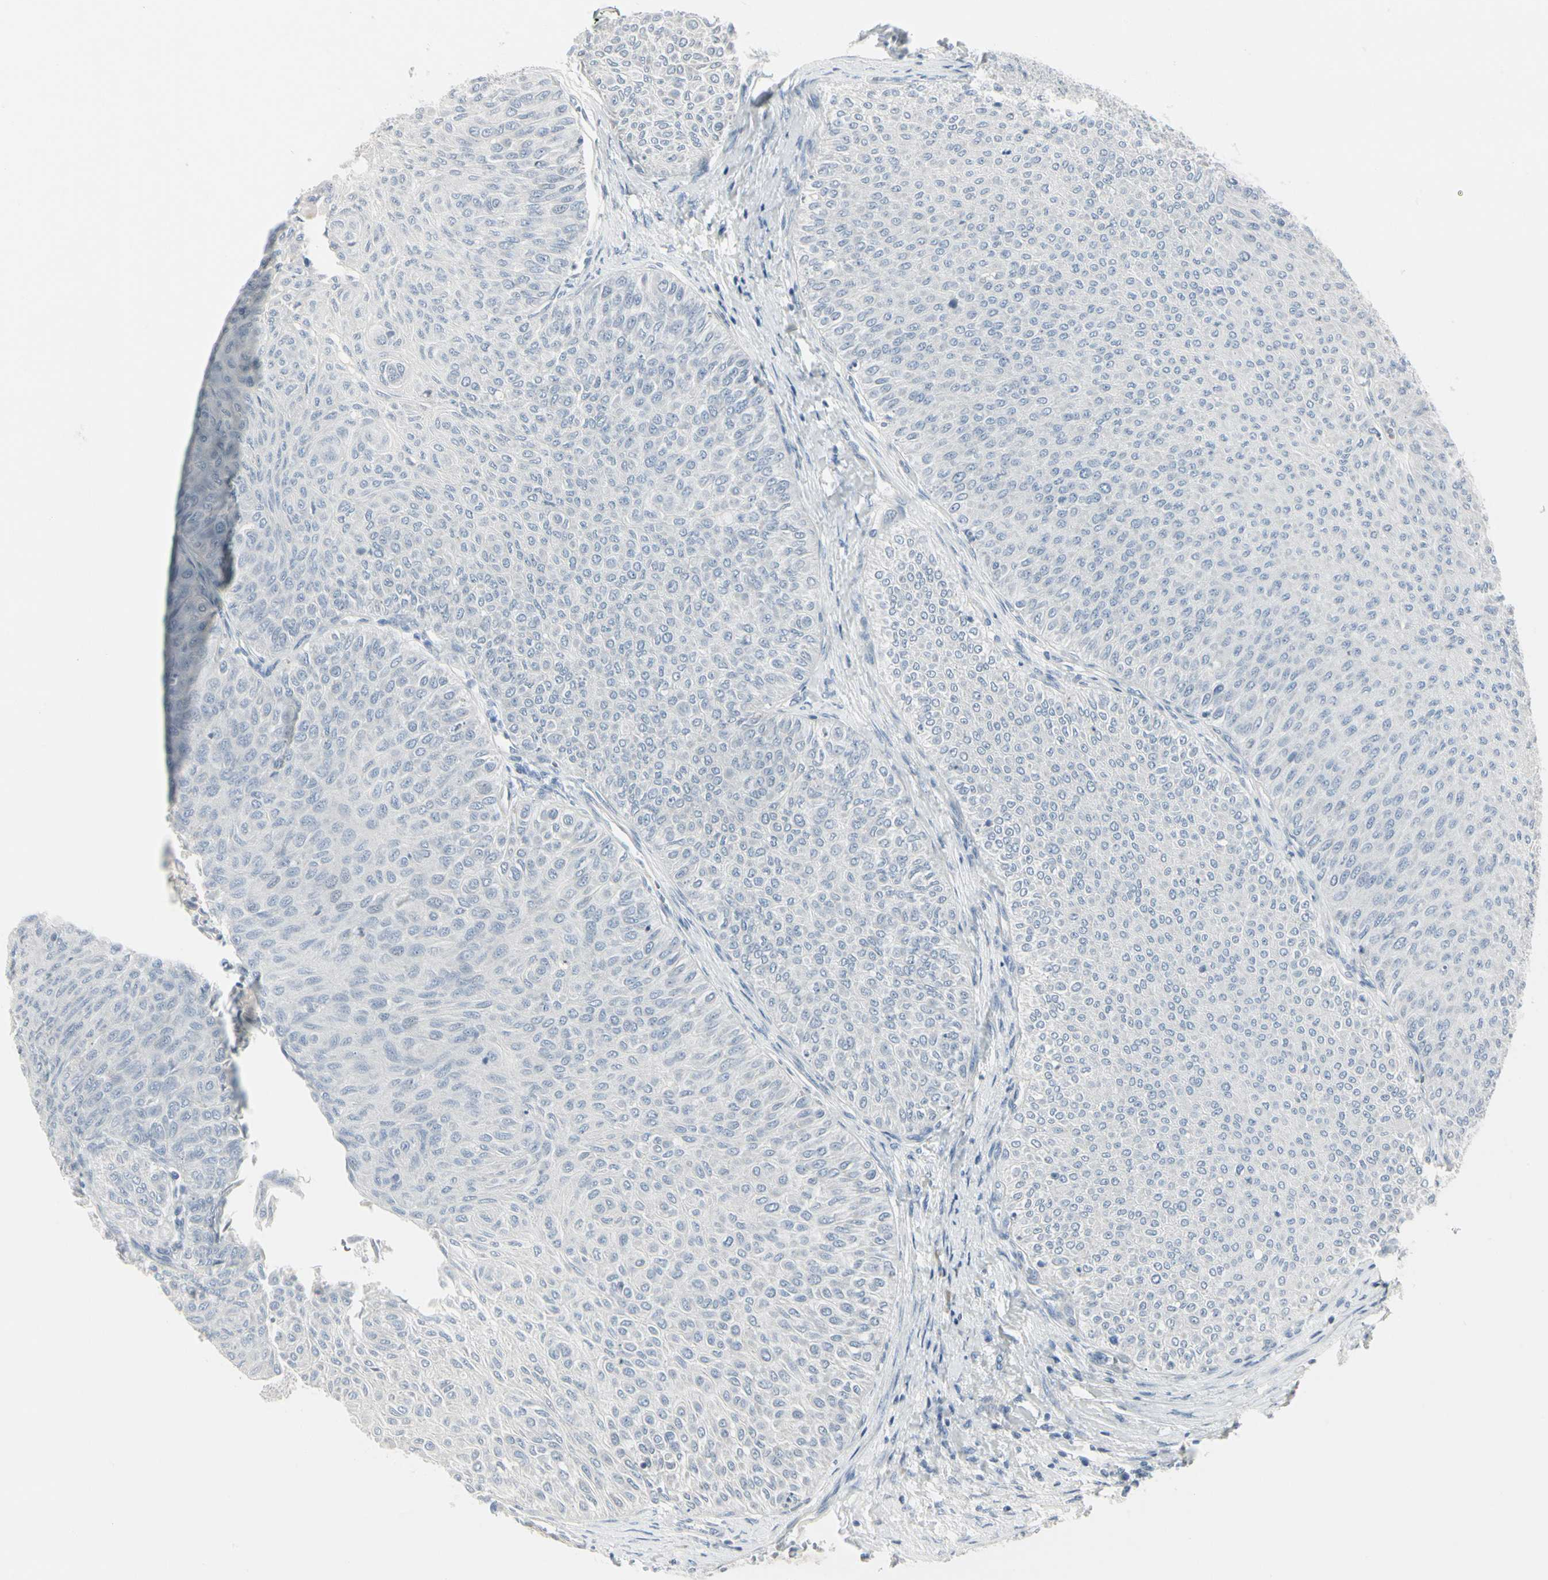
{"staining": {"intensity": "negative", "quantity": "none", "location": "none"}, "tissue": "urothelial cancer", "cell_type": "Tumor cells", "image_type": "cancer", "snomed": [{"axis": "morphology", "description": "Urothelial carcinoma, Low grade"}, {"axis": "topography", "description": "Urinary bladder"}], "caption": "The image displays no significant staining in tumor cells of urothelial carcinoma (low-grade).", "gene": "DMPK", "patient": {"sex": "male", "age": 78}}